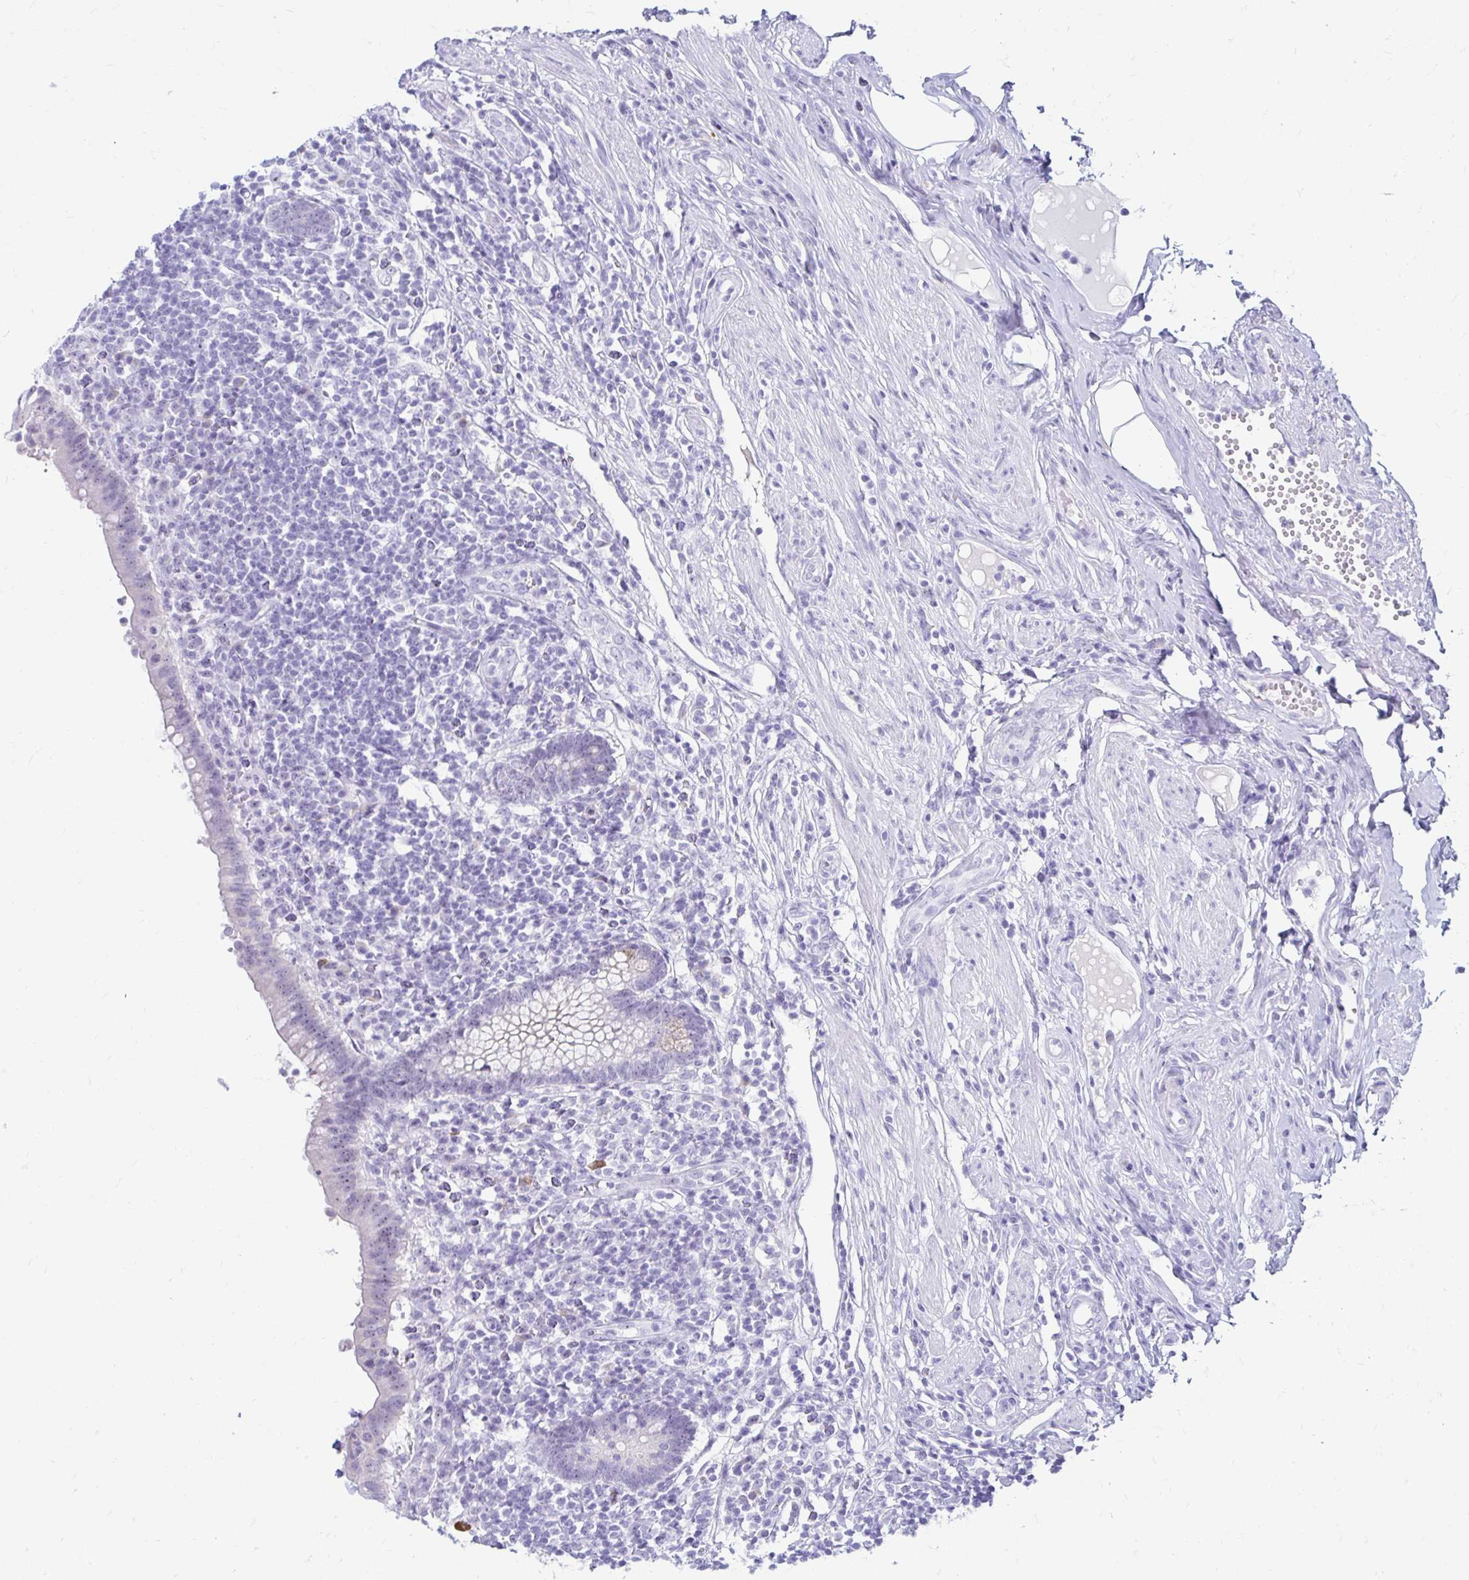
{"staining": {"intensity": "negative", "quantity": "none", "location": "none"}, "tissue": "appendix", "cell_type": "Glandular cells", "image_type": "normal", "snomed": [{"axis": "morphology", "description": "Normal tissue, NOS"}, {"axis": "topography", "description": "Appendix"}], "caption": "A photomicrograph of appendix stained for a protein reveals no brown staining in glandular cells.", "gene": "CST6", "patient": {"sex": "female", "age": 56}}